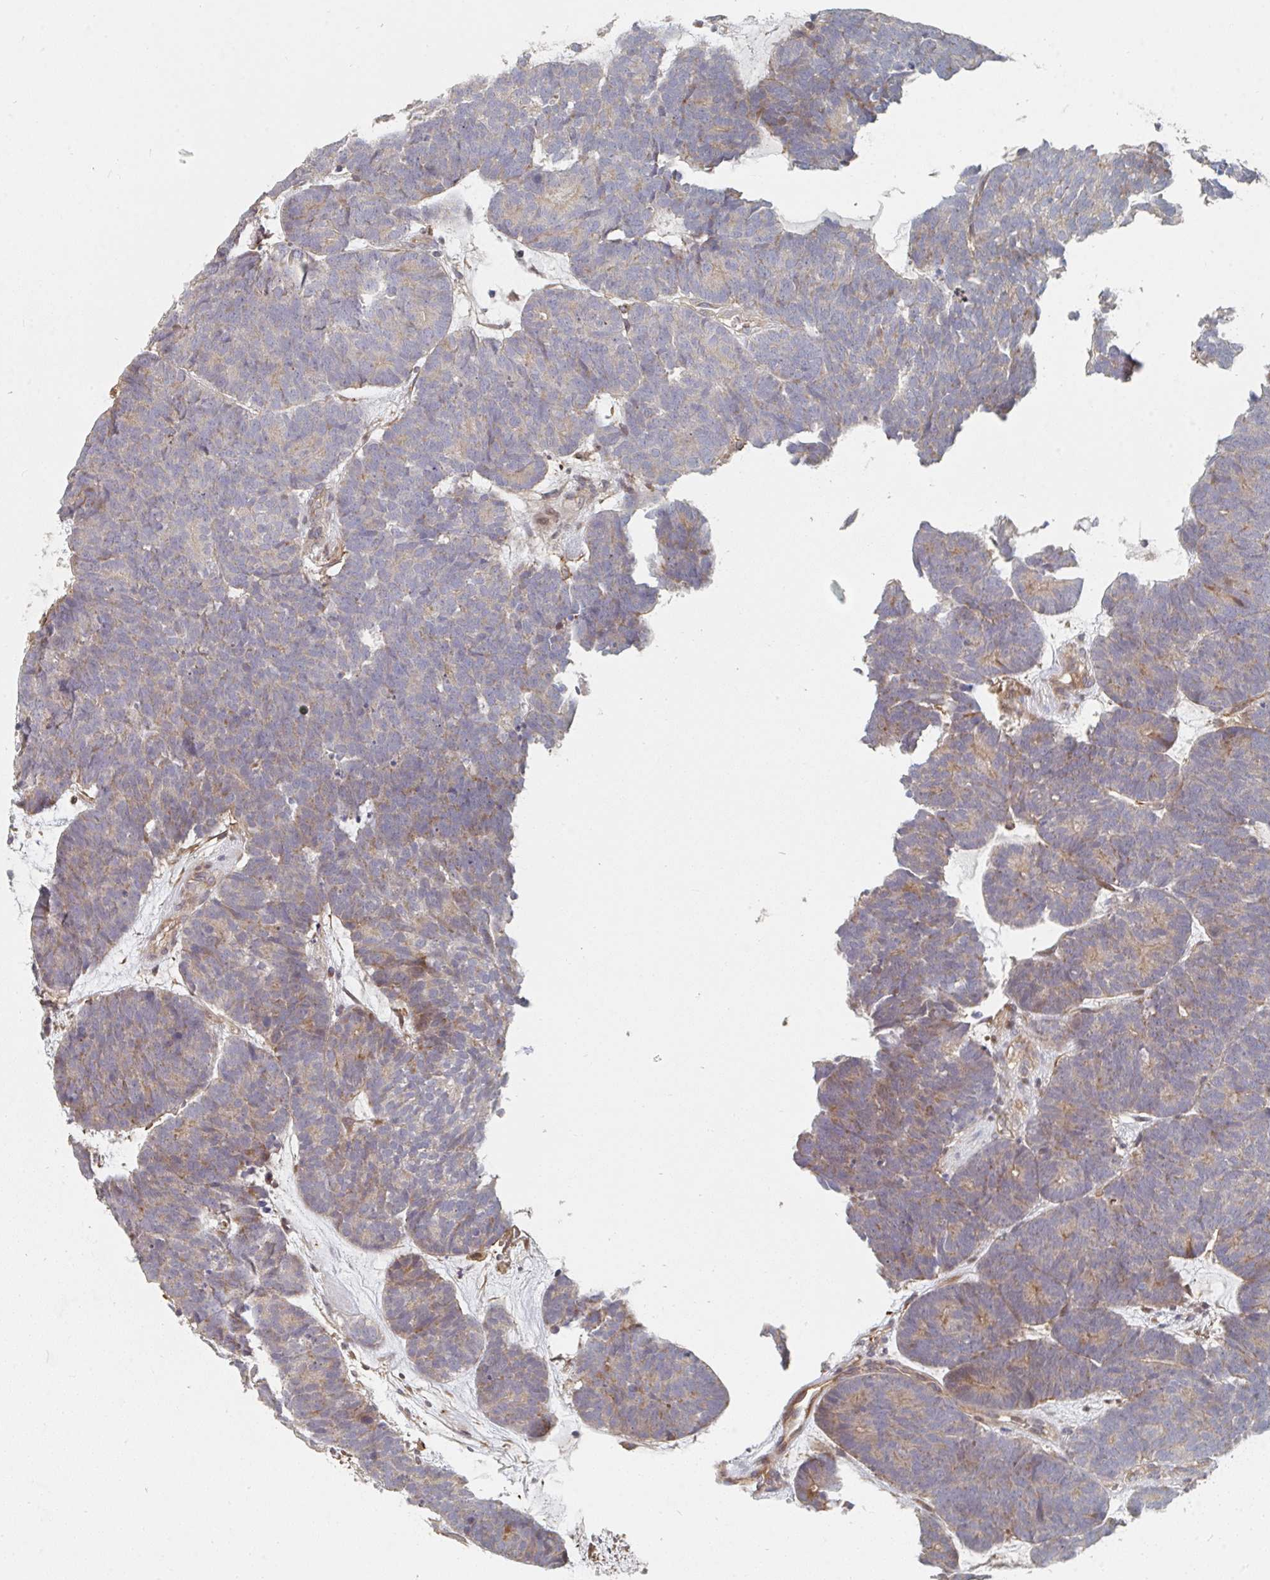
{"staining": {"intensity": "weak", "quantity": "25%-75%", "location": "cytoplasmic/membranous"}, "tissue": "head and neck cancer", "cell_type": "Tumor cells", "image_type": "cancer", "snomed": [{"axis": "morphology", "description": "Adenocarcinoma, NOS"}, {"axis": "topography", "description": "Head-Neck"}], "caption": "Immunohistochemistry (IHC) (DAB) staining of human head and neck cancer exhibits weak cytoplasmic/membranous protein positivity in about 25%-75% of tumor cells.", "gene": "PTEN", "patient": {"sex": "female", "age": 81}}